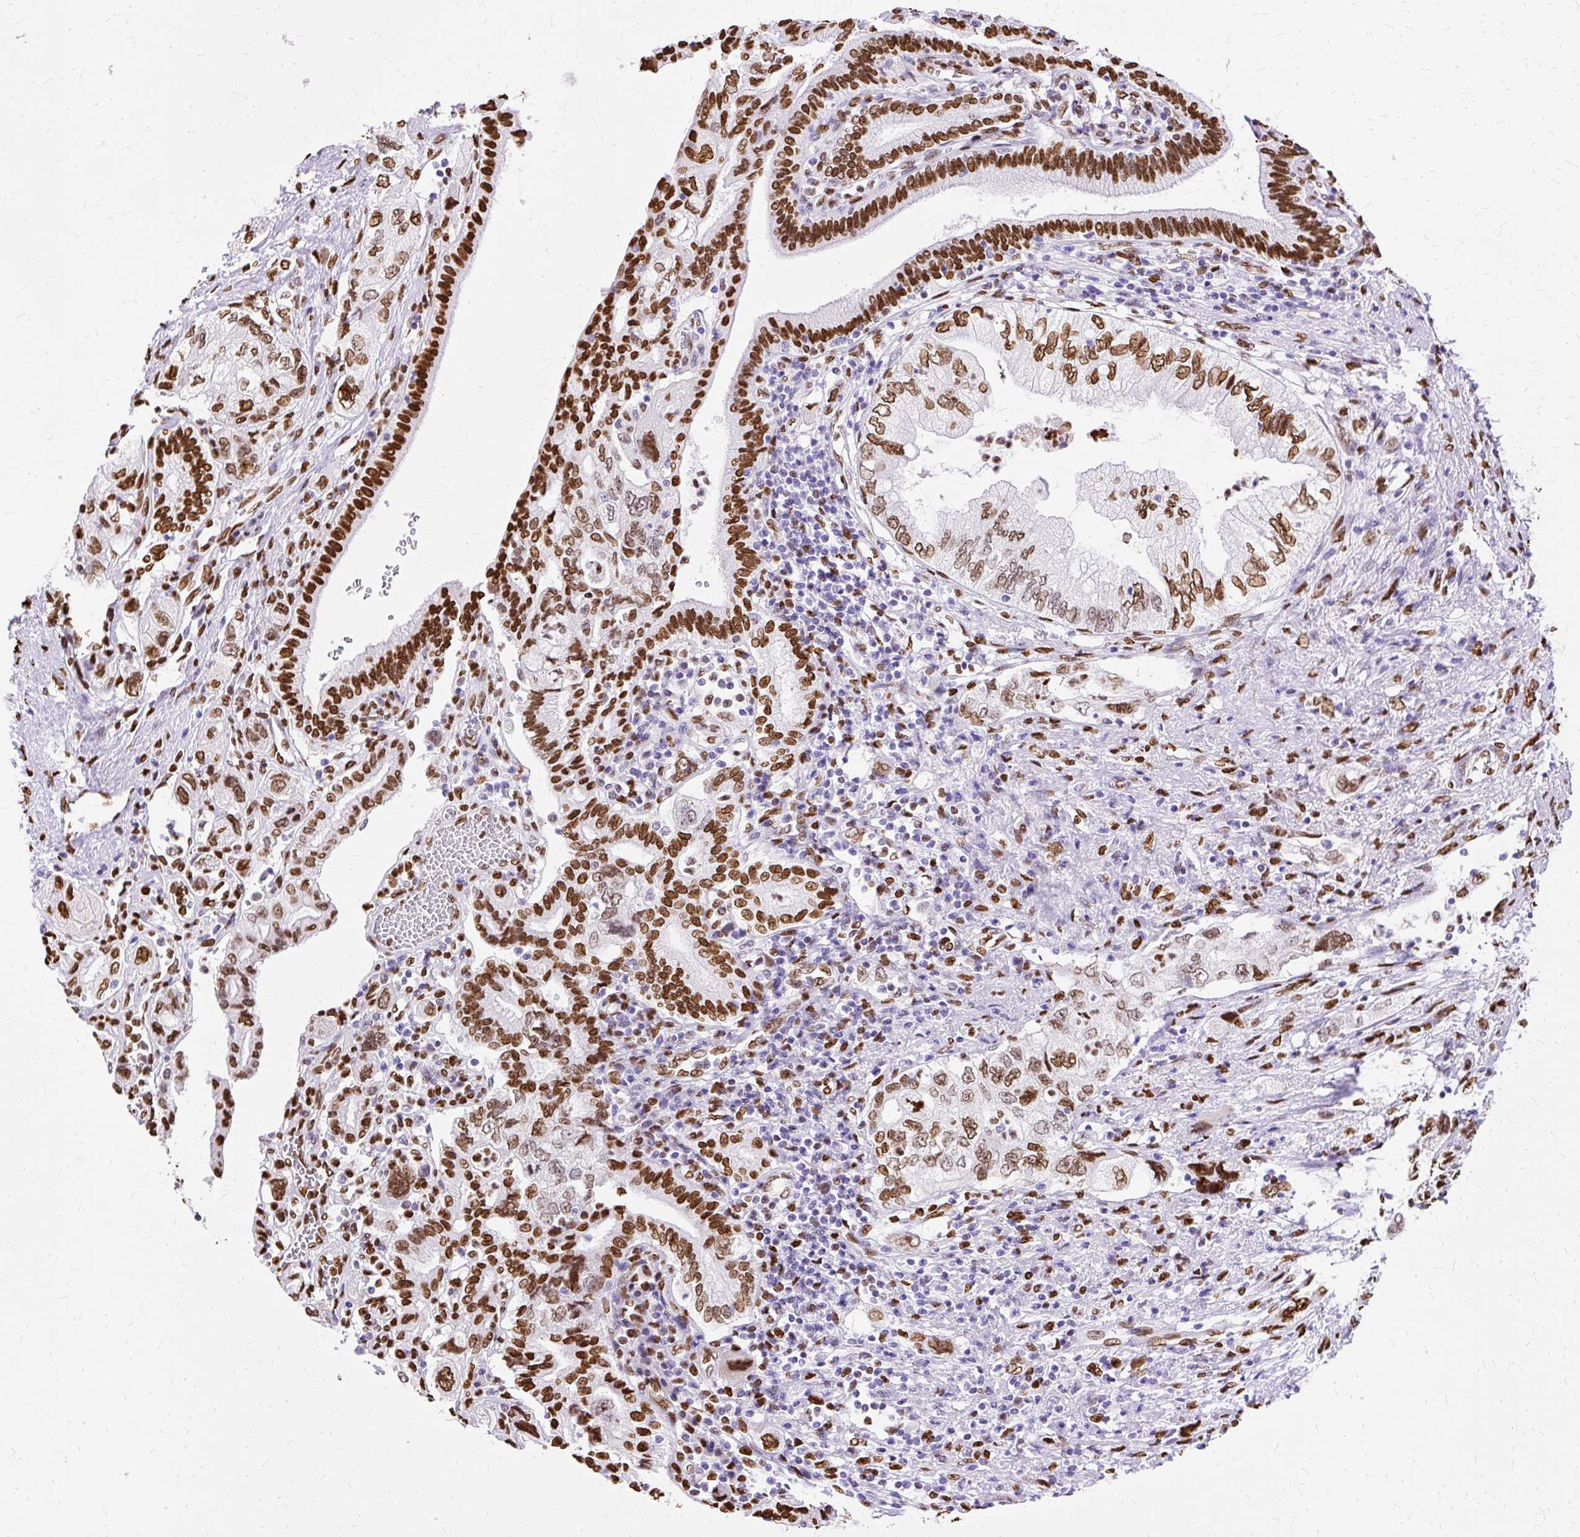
{"staining": {"intensity": "strong", "quantity": ">75%", "location": "nuclear"}, "tissue": "pancreatic cancer", "cell_type": "Tumor cells", "image_type": "cancer", "snomed": [{"axis": "morphology", "description": "Adenocarcinoma, NOS"}, {"axis": "topography", "description": "Pancreas"}], "caption": "Strong nuclear protein staining is identified in approximately >75% of tumor cells in pancreatic cancer.", "gene": "TMEM184C", "patient": {"sex": "female", "age": 73}}